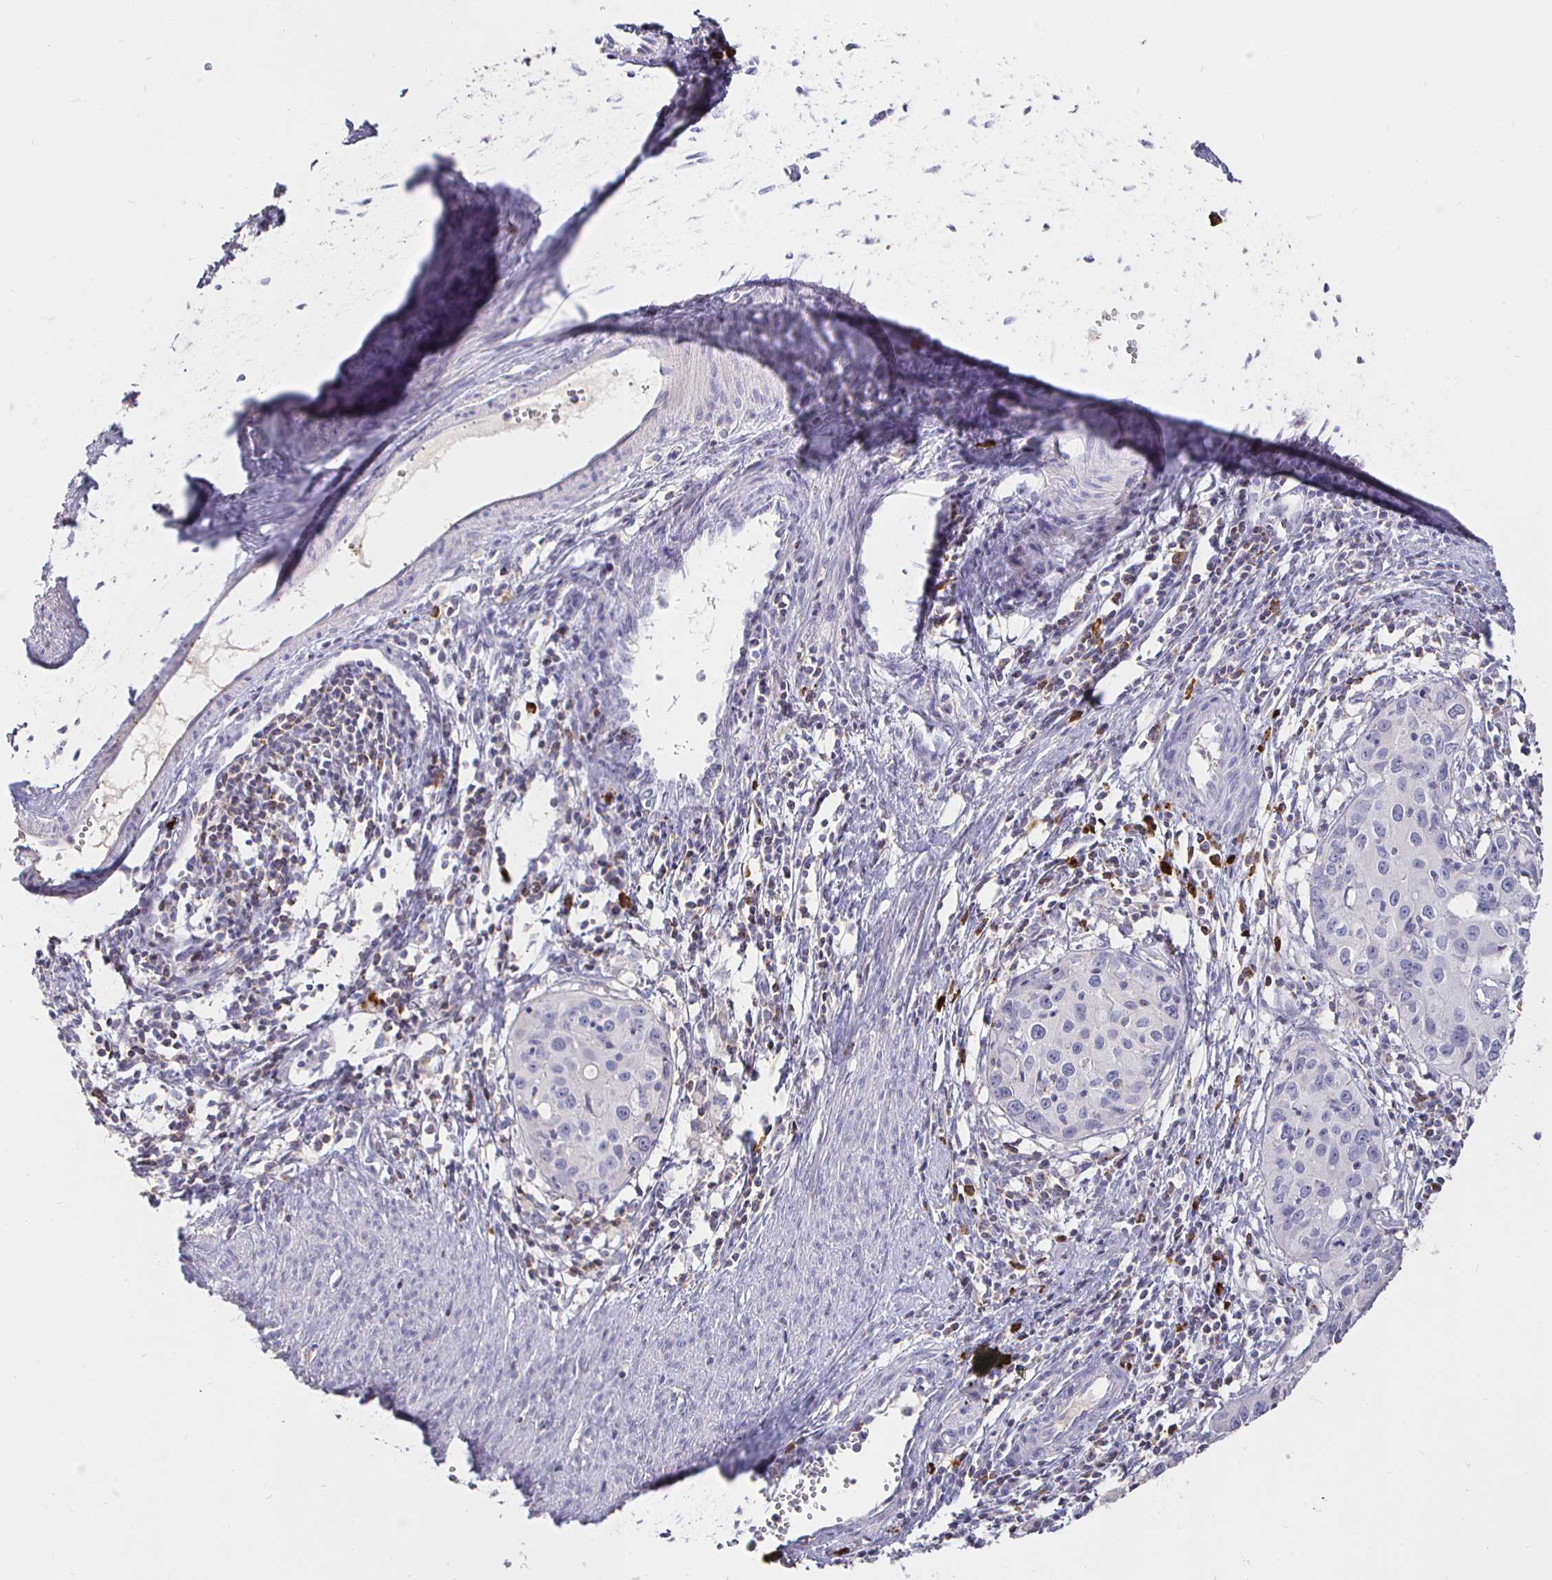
{"staining": {"intensity": "negative", "quantity": "none", "location": "none"}, "tissue": "cervical cancer", "cell_type": "Tumor cells", "image_type": "cancer", "snomed": [{"axis": "morphology", "description": "Squamous cell carcinoma, NOS"}, {"axis": "topography", "description": "Cervix"}], "caption": "This histopathology image is of cervical squamous cell carcinoma stained with immunohistochemistry (IHC) to label a protein in brown with the nuclei are counter-stained blue. There is no positivity in tumor cells.", "gene": "CXCR3", "patient": {"sex": "female", "age": 40}}